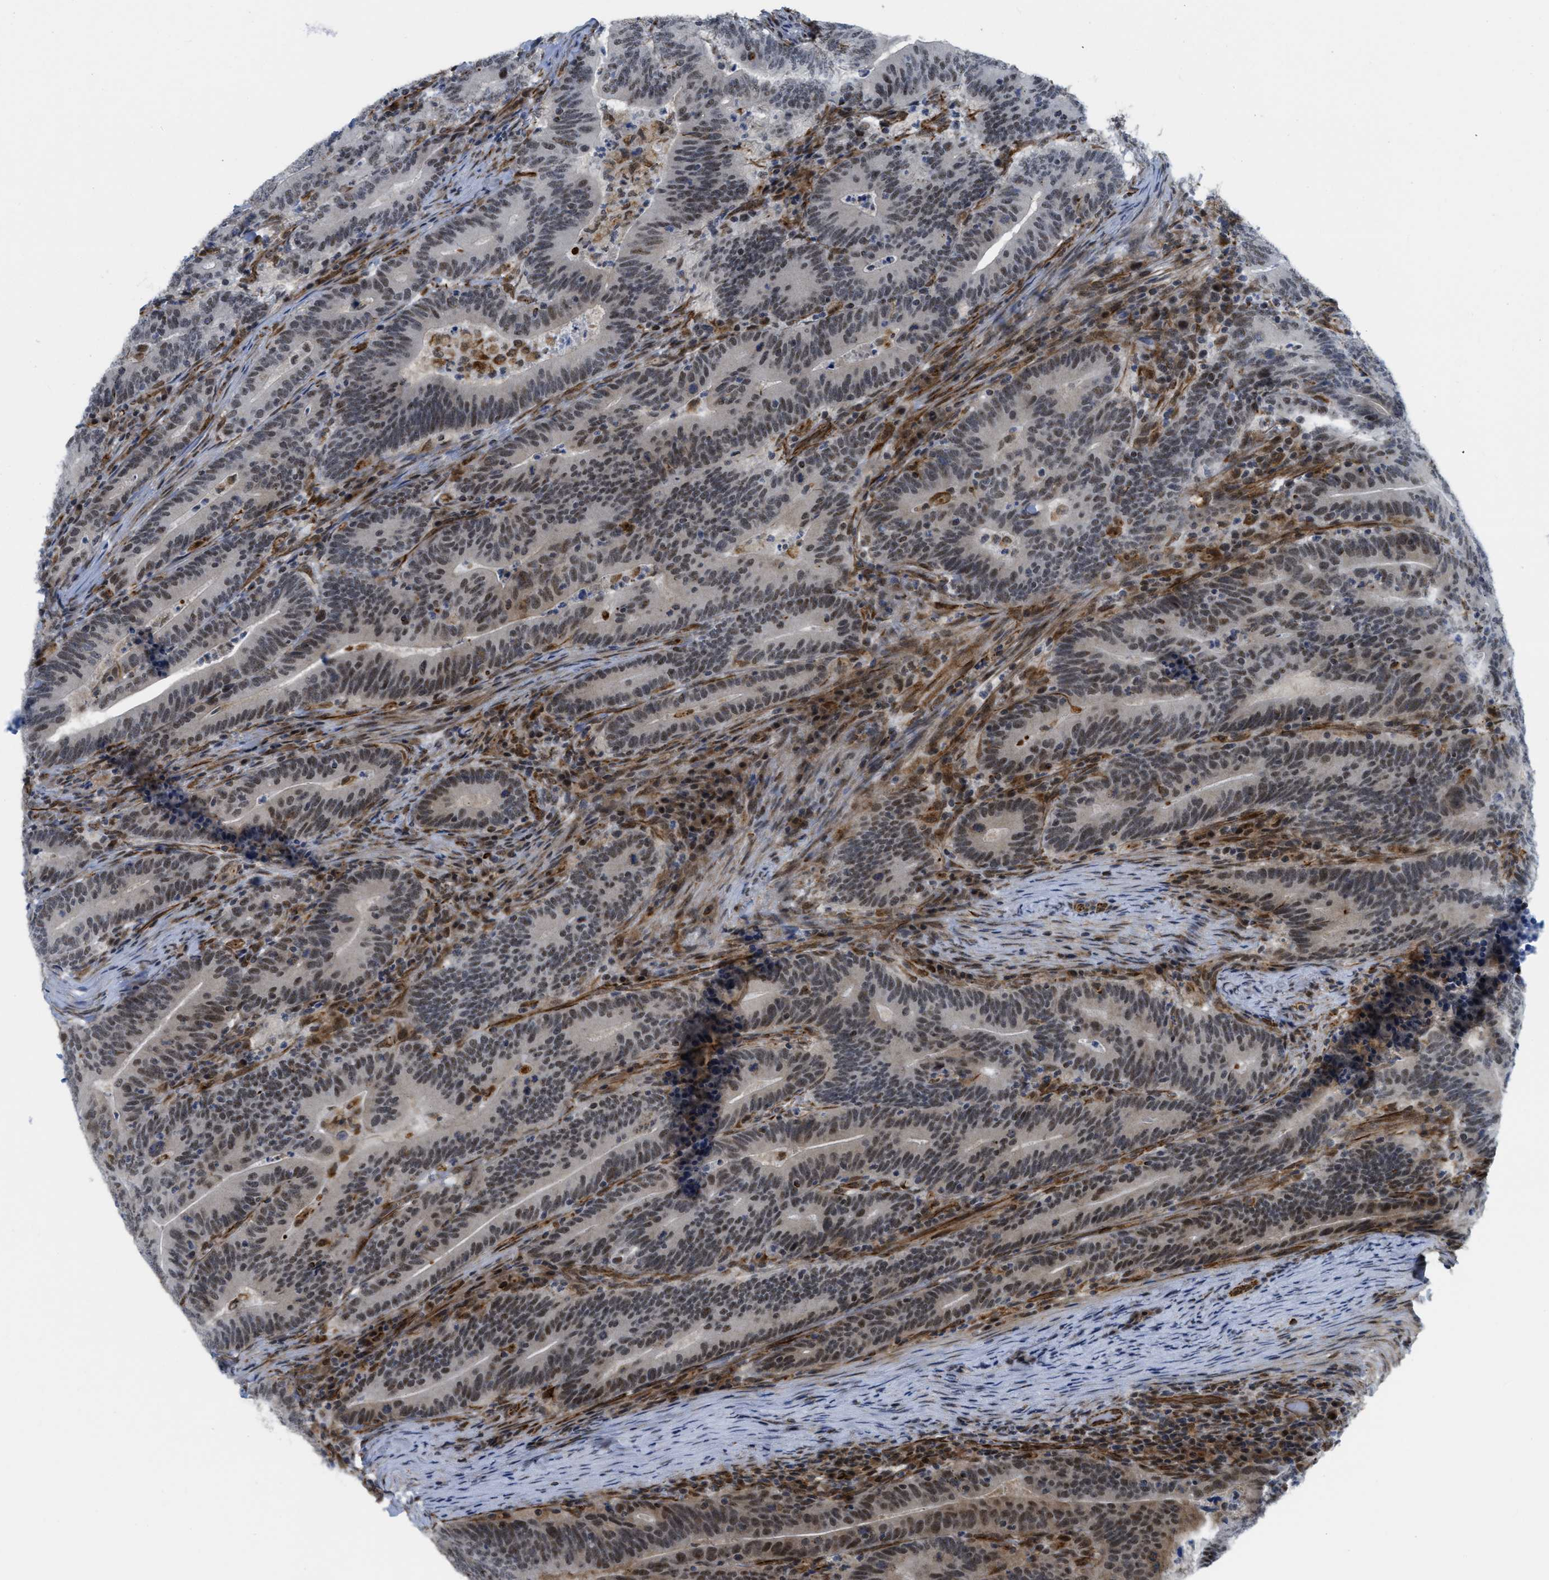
{"staining": {"intensity": "moderate", "quantity": ">75%", "location": "nuclear"}, "tissue": "colorectal cancer", "cell_type": "Tumor cells", "image_type": "cancer", "snomed": [{"axis": "morphology", "description": "Adenocarcinoma, NOS"}, {"axis": "topography", "description": "Colon"}], "caption": "DAB (3,3'-diaminobenzidine) immunohistochemical staining of colorectal cancer exhibits moderate nuclear protein positivity in approximately >75% of tumor cells. (brown staining indicates protein expression, while blue staining denotes nuclei).", "gene": "LRRC8B", "patient": {"sex": "female", "age": 66}}